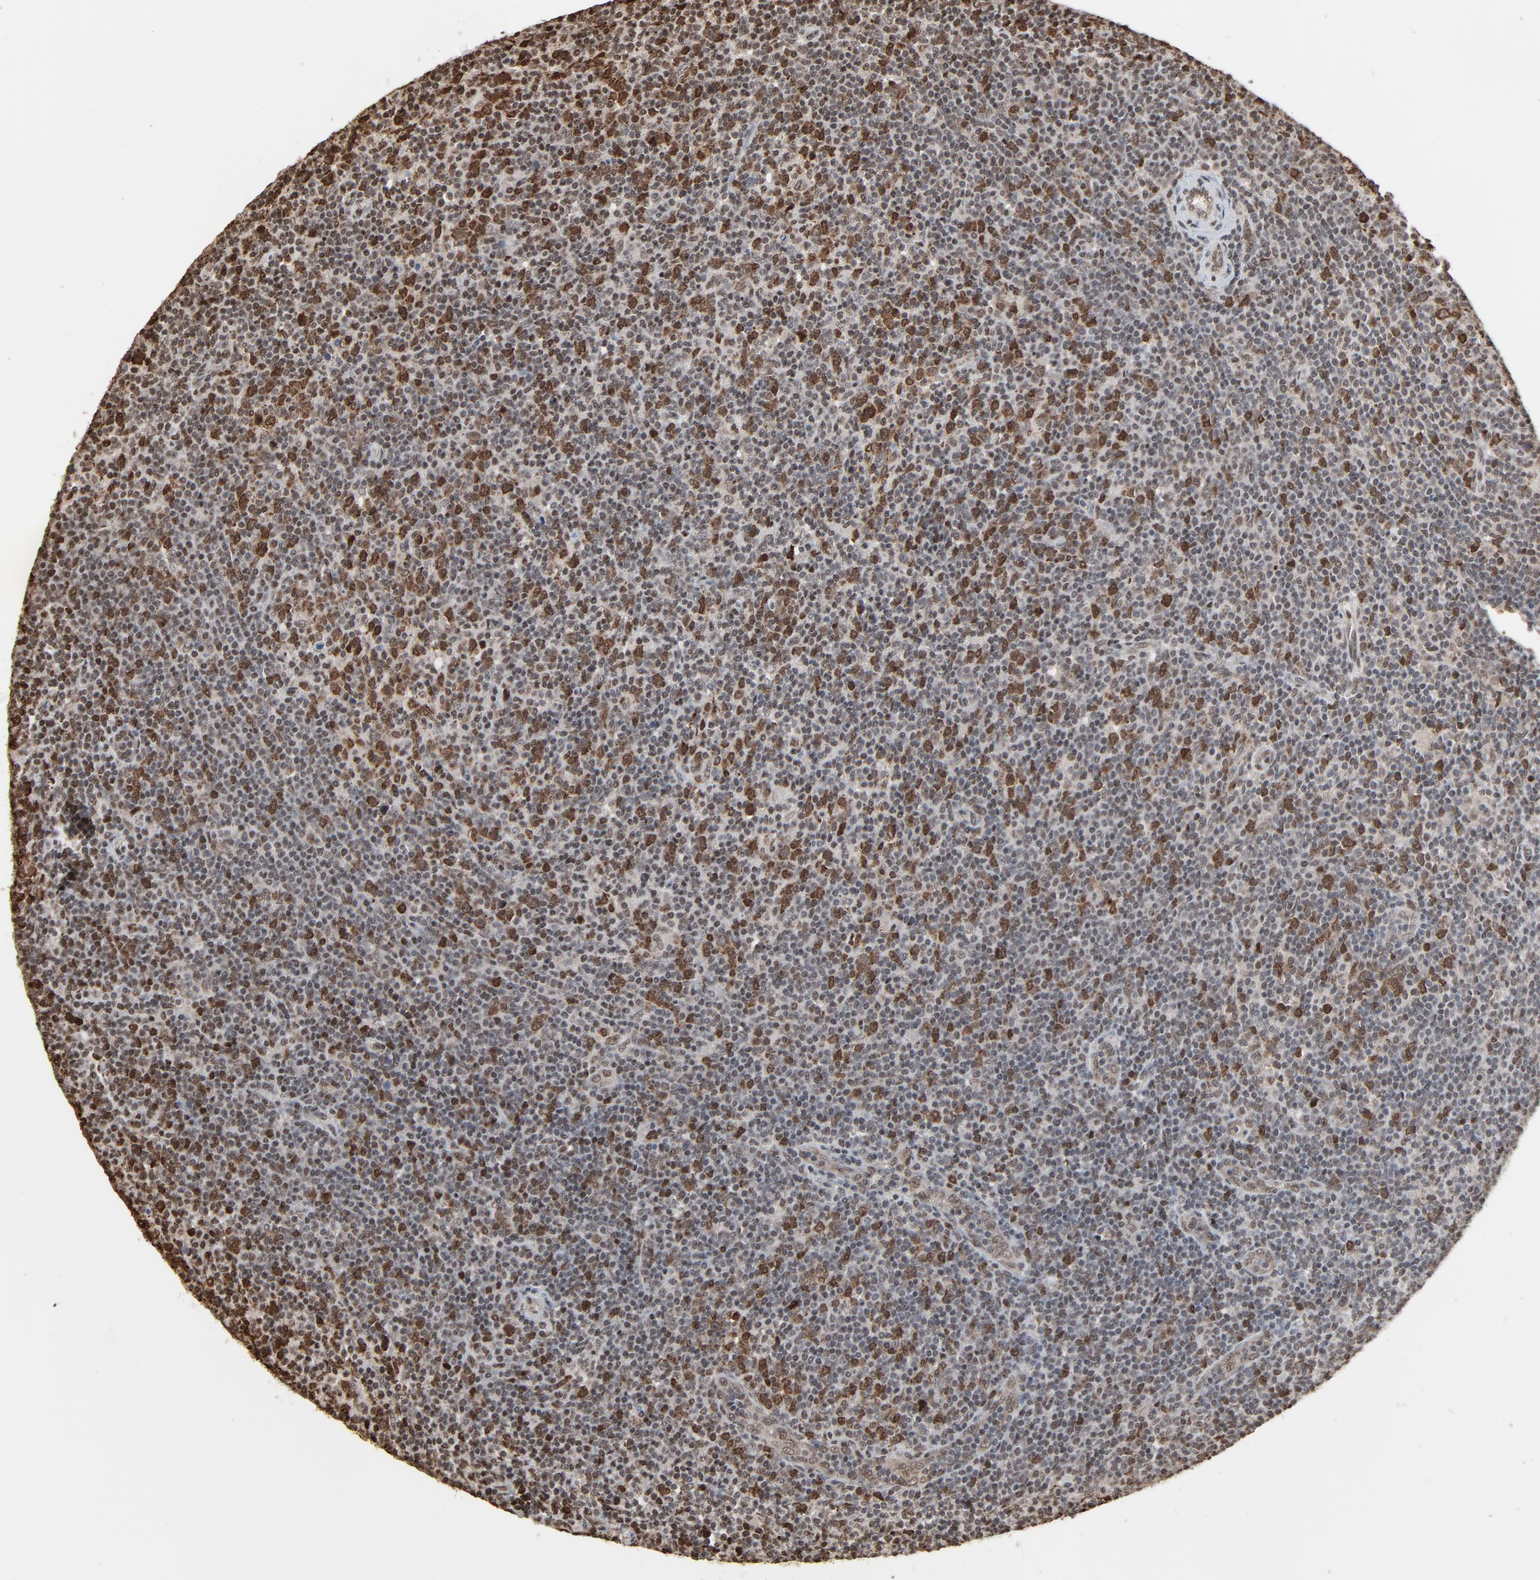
{"staining": {"intensity": "strong", "quantity": ">75%", "location": "cytoplasmic/membranous,nuclear"}, "tissue": "lymphoma", "cell_type": "Tumor cells", "image_type": "cancer", "snomed": [{"axis": "morphology", "description": "Malignant lymphoma, non-Hodgkin's type, Low grade"}, {"axis": "topography", "description": "Lymph node"}], "caption": "The immunohistochemical stain labels strong cytoplasmic/membranous and nuclear positivity in tumor cells of lymphoma tissue.", "gene": "MEIS2", "patient": {"sex": "male", "age": 70}}